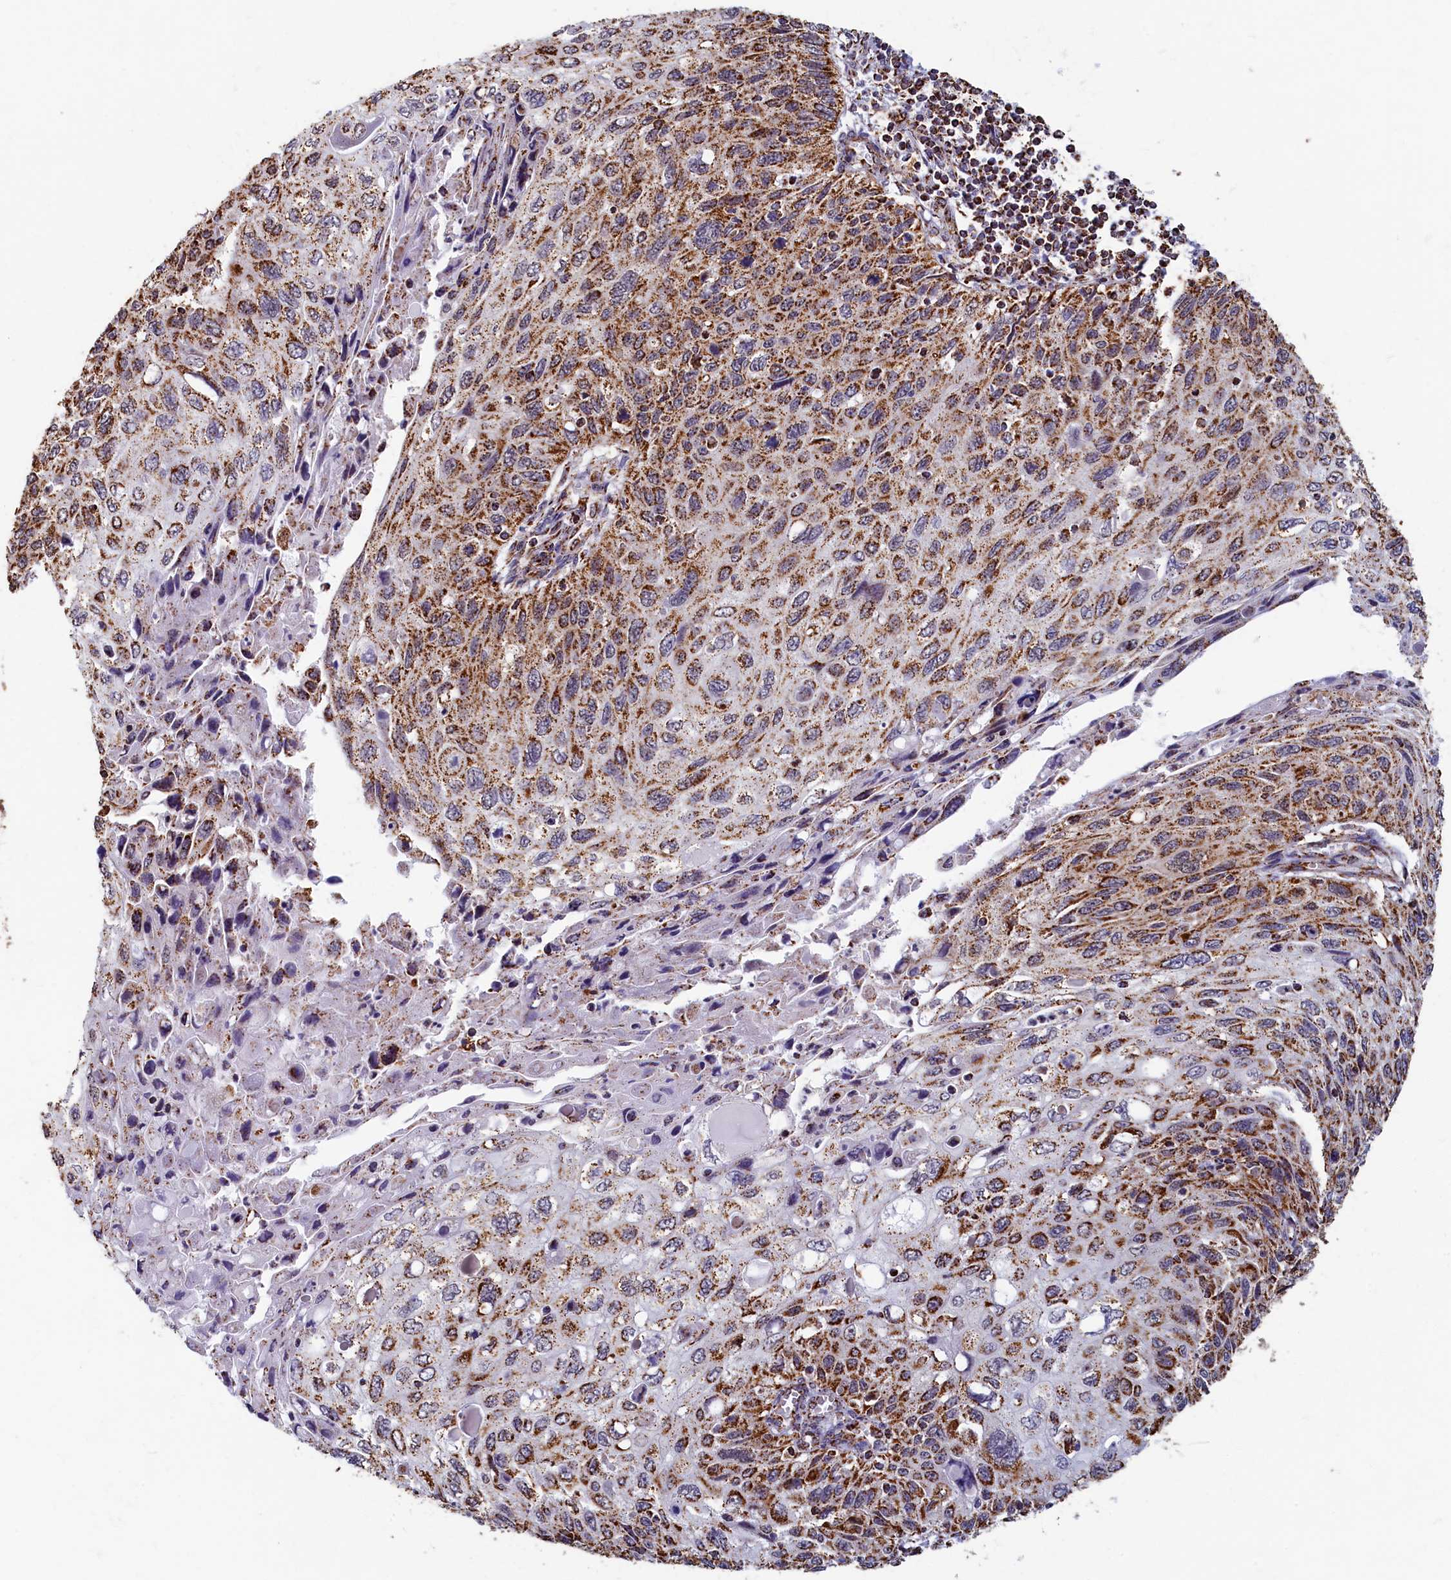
{"staining": {"intensity": "strong", "quantity": ">75%", "location": "cytoplasmic/membranous"}, "tissue": "cervical cancer", "cell_type": "Tumor cells", "image_type": "cancer", "snomed": [{"axis": "morphology", "description": "Squamous cell carcinoma, NOS"}, {"axis": "topography", "description": "Cervix"}], "caption": "Tumor cells demonstrate strong cytoplasmic/membranous positivity in about >75% of cells in cervical squamous cell carcinoma. The staining was performed using DAB to visualize the protein expression in brown, while the nuclei were stained in blue with hematoxylin (Magnification: 20x).", "gene": "SPR", "patient": {"sex": "female", "age": 70}}